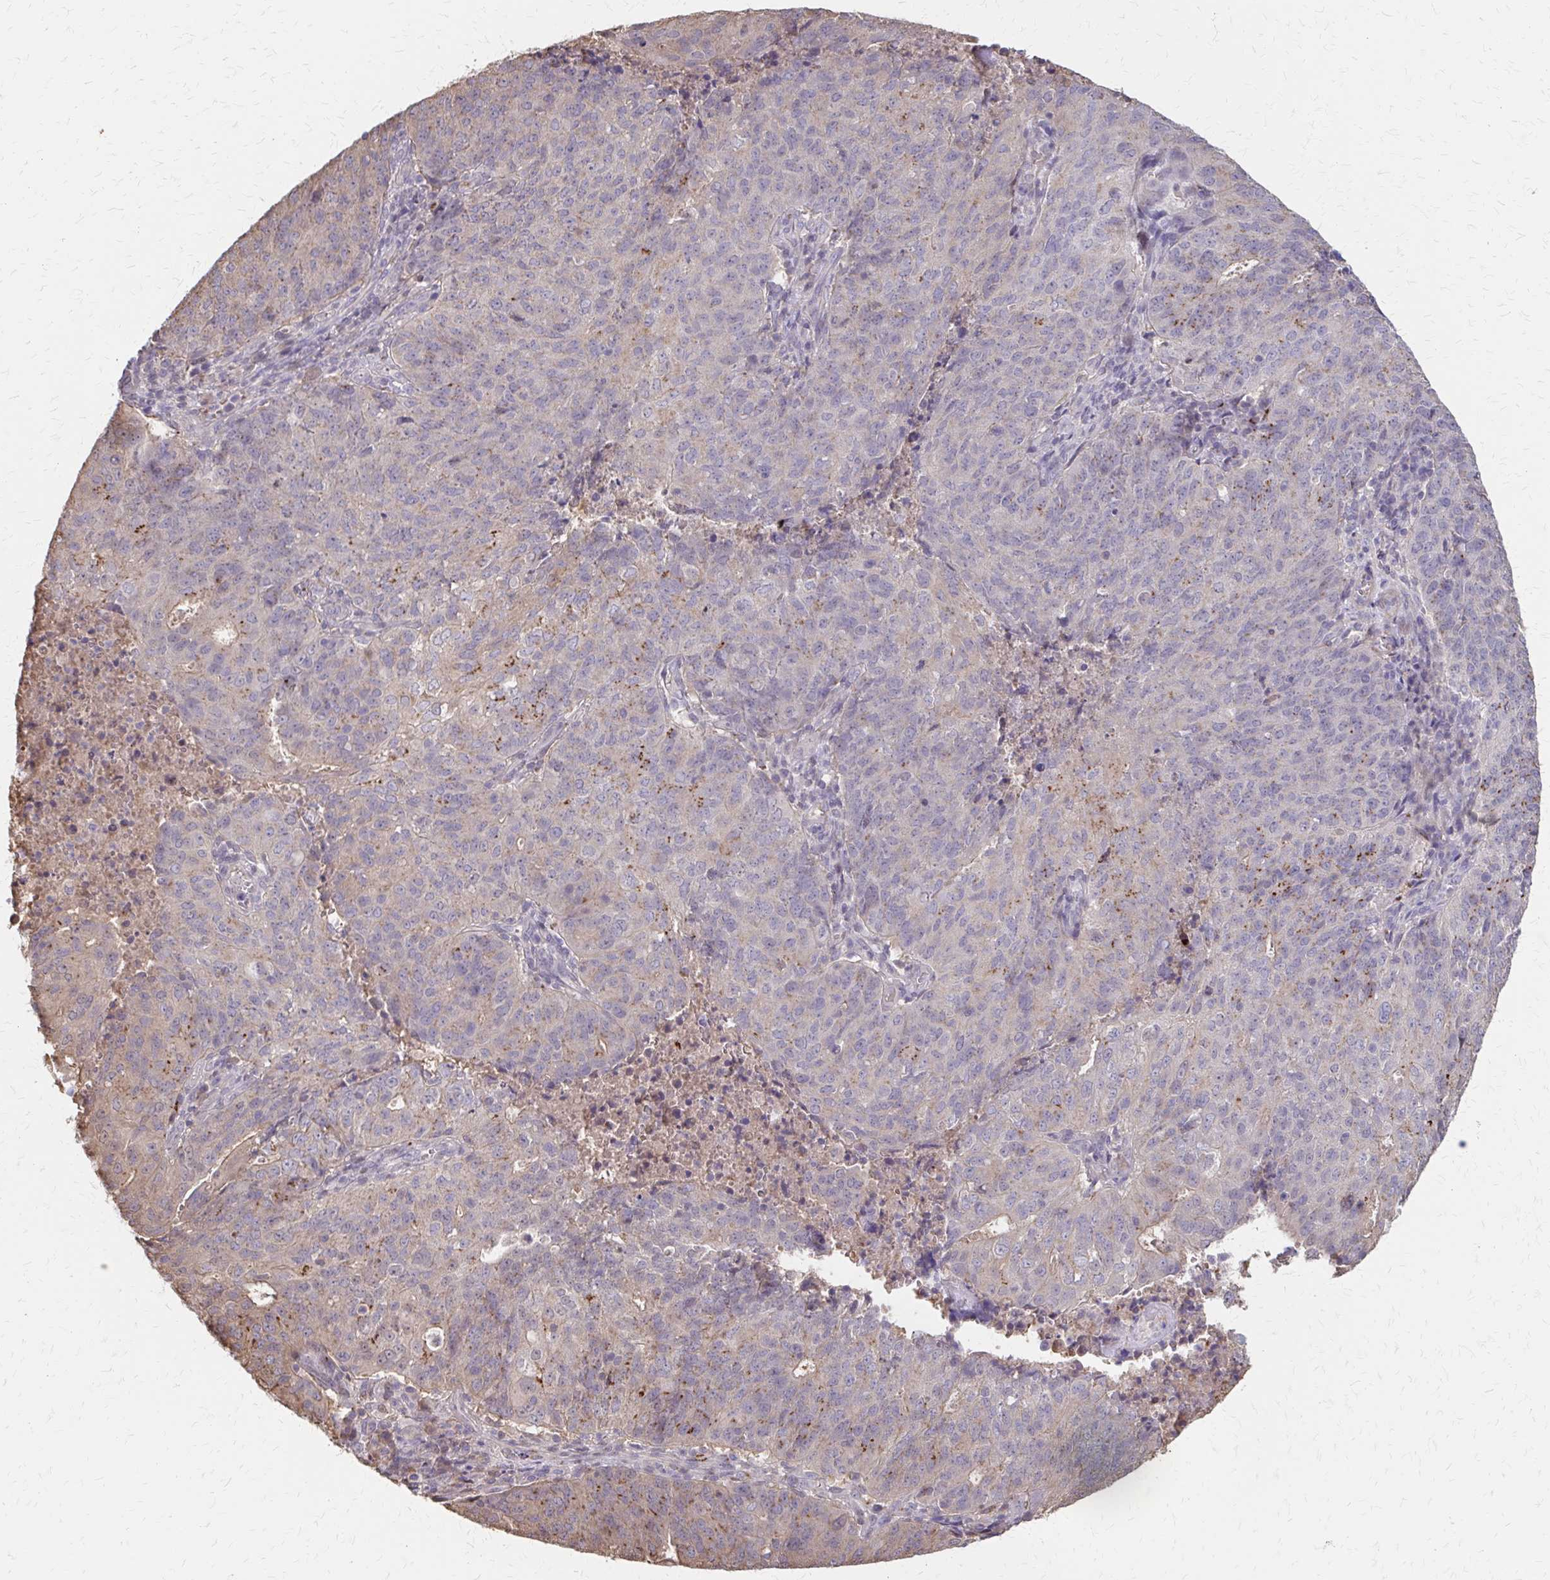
{"staining": {"intensity": "moderate", "quantity": "25%-75%", "location": "cytoplasmic/membranous"}, "tissue": "endometrial cancer", "cell_type": "Tumor cells", "image_type": "cancer", "snomed": [{"axis": "morphology", "description": "Adenocarcinoma, NOS"}, {"axis": "topography", "description": "Endometrium"}], "caption": "IHC (DAB (3,3'-diaminobenzidine)) staining of adenocarcinoma (endometrial) exhibits moderate cytoplasmic/membranous protein positivity in approximately 25%-75% of tumor cells. Using DAB (brown) and hematoxylin (blue) stains, captured at high magnification using brightfield microscopy.", "gene": "IFI44L", "patient": {"sex": "female", "age": 82}}